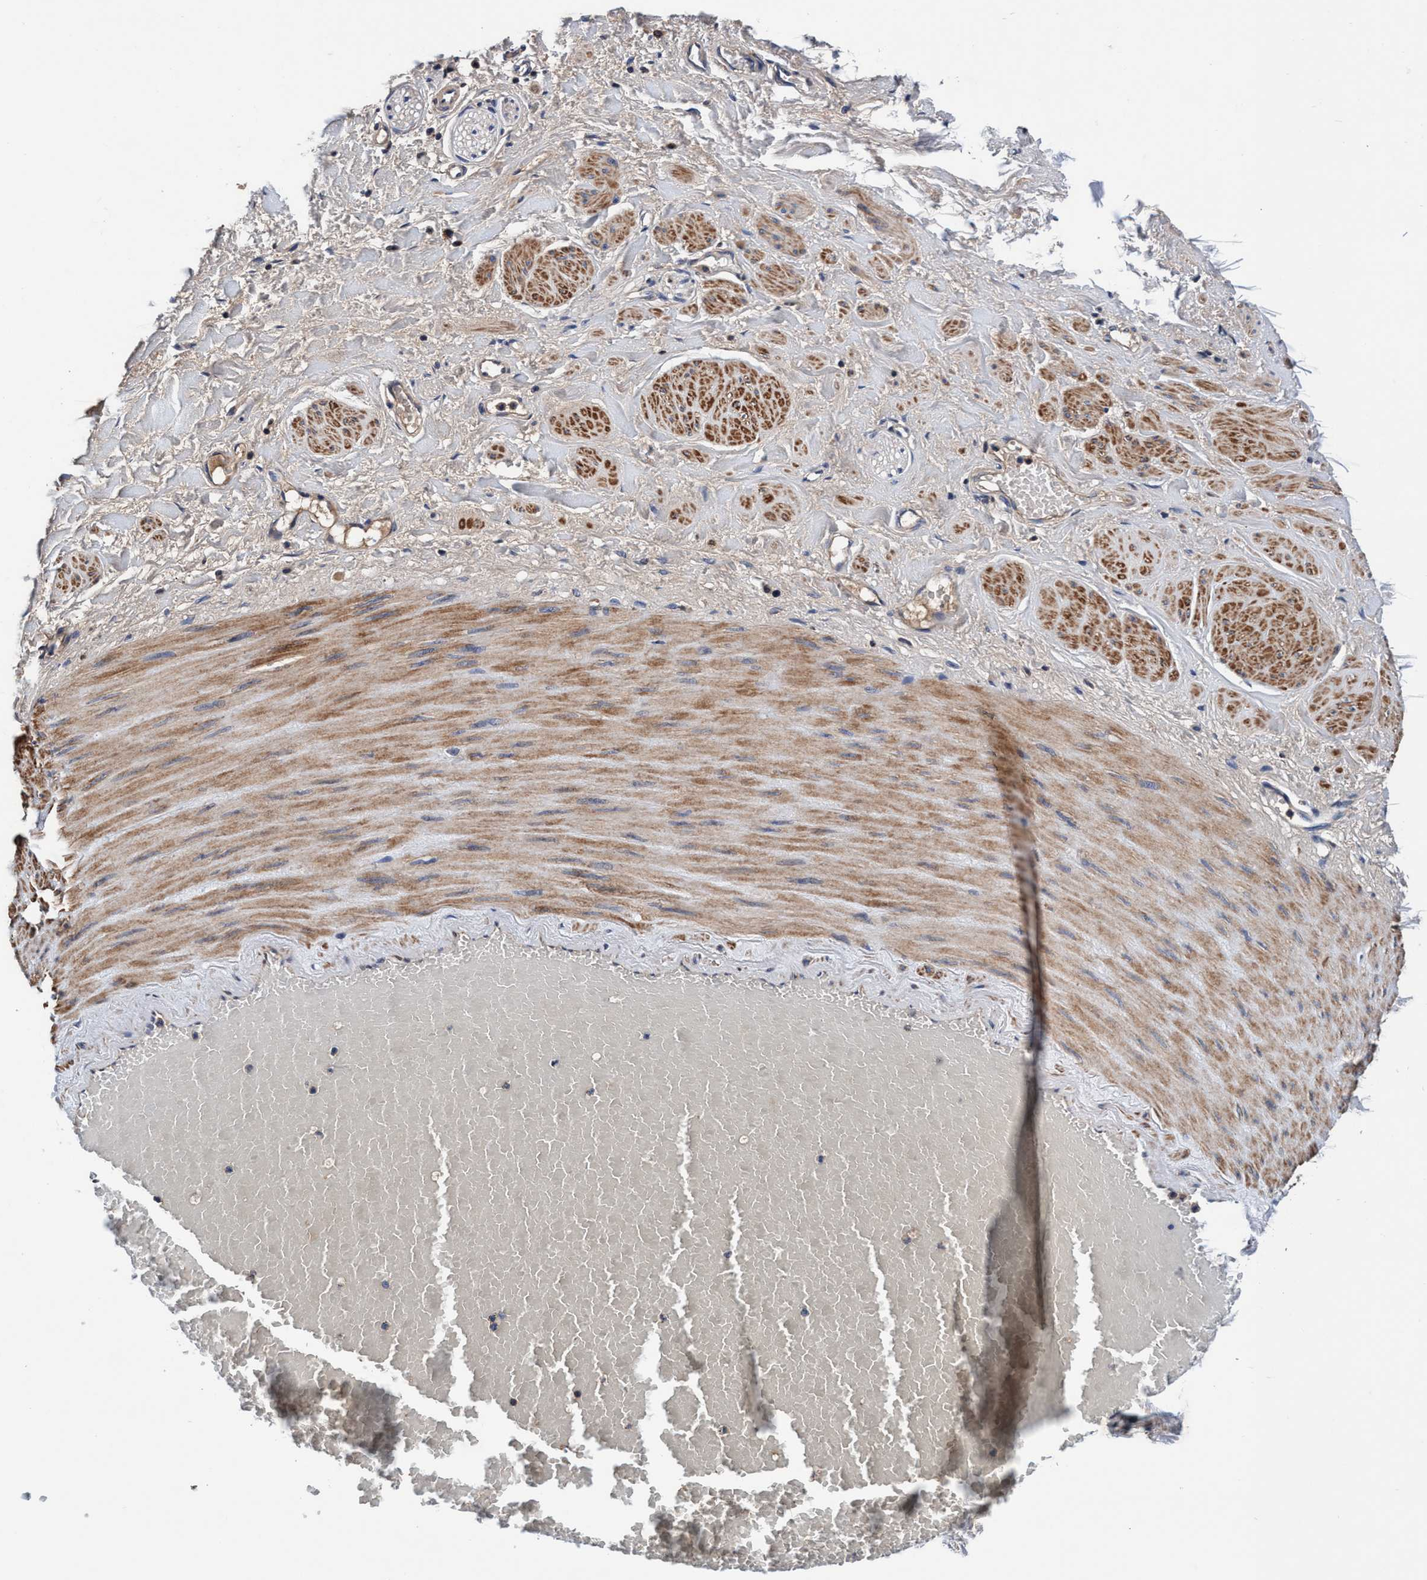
{"staining": {"intensity": "moderate", "quantity": "25%-75%", "location": "cytoplasmic/membranous"}, "tissue": "adipose tissue", "cell_type": "Adipocytes", "image_type": "normal", "snomed": [{"axis": "morphology", "description": "Normal tissue, NOS"}, {"axis": "topography", "description": "Soft tissue"}, {"axis": "topography", "description": "Vascular tissue"}], "caption": "Moderate cytoplasmic/membranous expression for a protein is present in about 25%-75% of adipocytes of unremarkable adipose tissue using IHC.", "gene": "RNF208", "patient": {"sex": "female", "age": 35}}